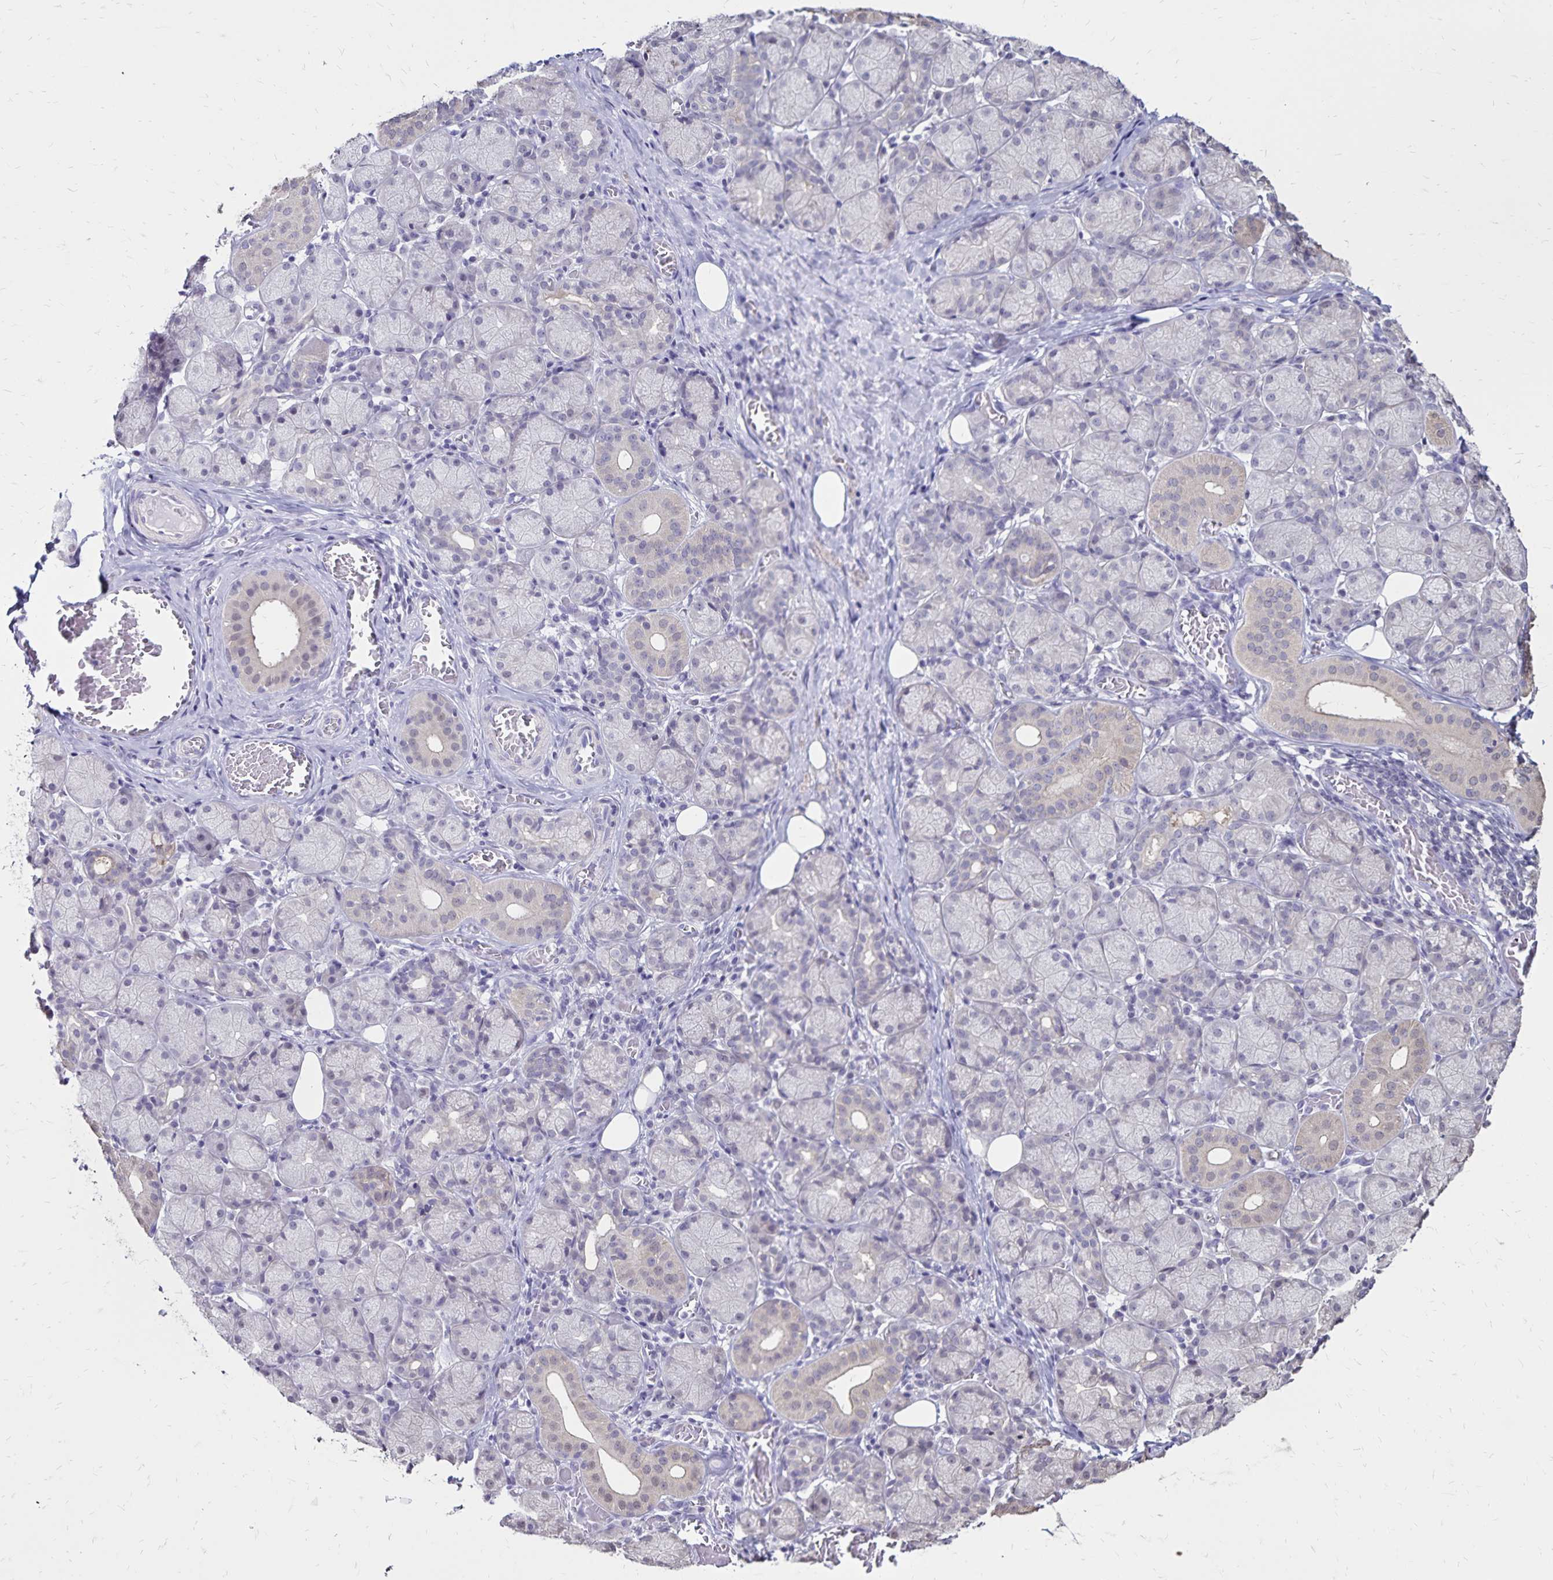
{"staining": {"intensity": "negative", "quantity": "none", "location": "none"}, "tissue": "salivary gland", "cell_type": "Glandular cells", "image_type": "normal", "snomed": [{"axis": "morphology", "description": "Normal tissue, NOS"}, {"axis": "topography", "description": "Salivary gland"}, {"axis": "topography", "description": "Peripheral nerve tissue"}], "caption": "Glandular cells are negative for brown protein staining in benign salivary gland. (DAB (3,3'-diaminobenzidine) immunohistochemistry, high magnification).", "gene": "SH3GL3", "patient": {"sex": "female", "age": 24}}